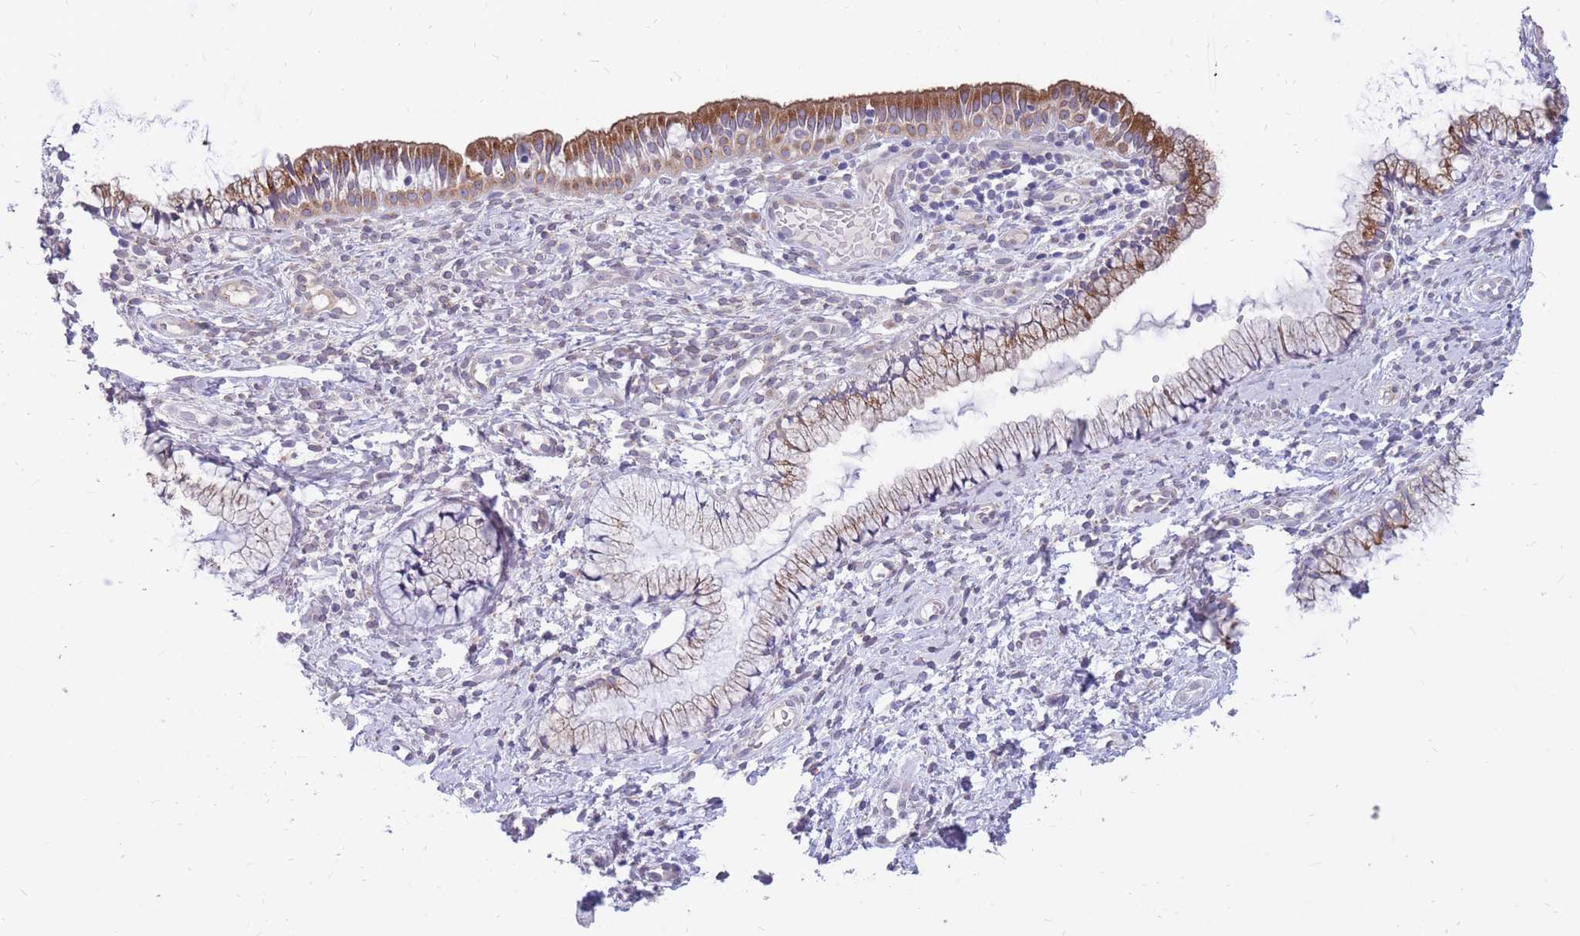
{"staining": {"intensity": "moderate", "quantity": "25%-75%", "location": "cytoplasmic/membranous"}, "tissue": "cervix", "cell_type": "Glandular cells", "image_type": "normal", "snomed": [{"axis": "morphology", "description": "Normal tissue, NOS"}, {"axis": "topography", "description": "Cervix"}], "caption": "Immunohistochemical staining of benign cervix demonstrates medium levels of moderate cytoplasmic/membranous staining in approximately 25%-75% of glandular cells. The protein is stained brown, and the nuclei are stained in blue (DAB (3,3'-diaminobenzidine) IHC with brightfield microscopy, high magnification).", "gene": "HOOK2", "patient": {"sex": "female", "age": 36}}